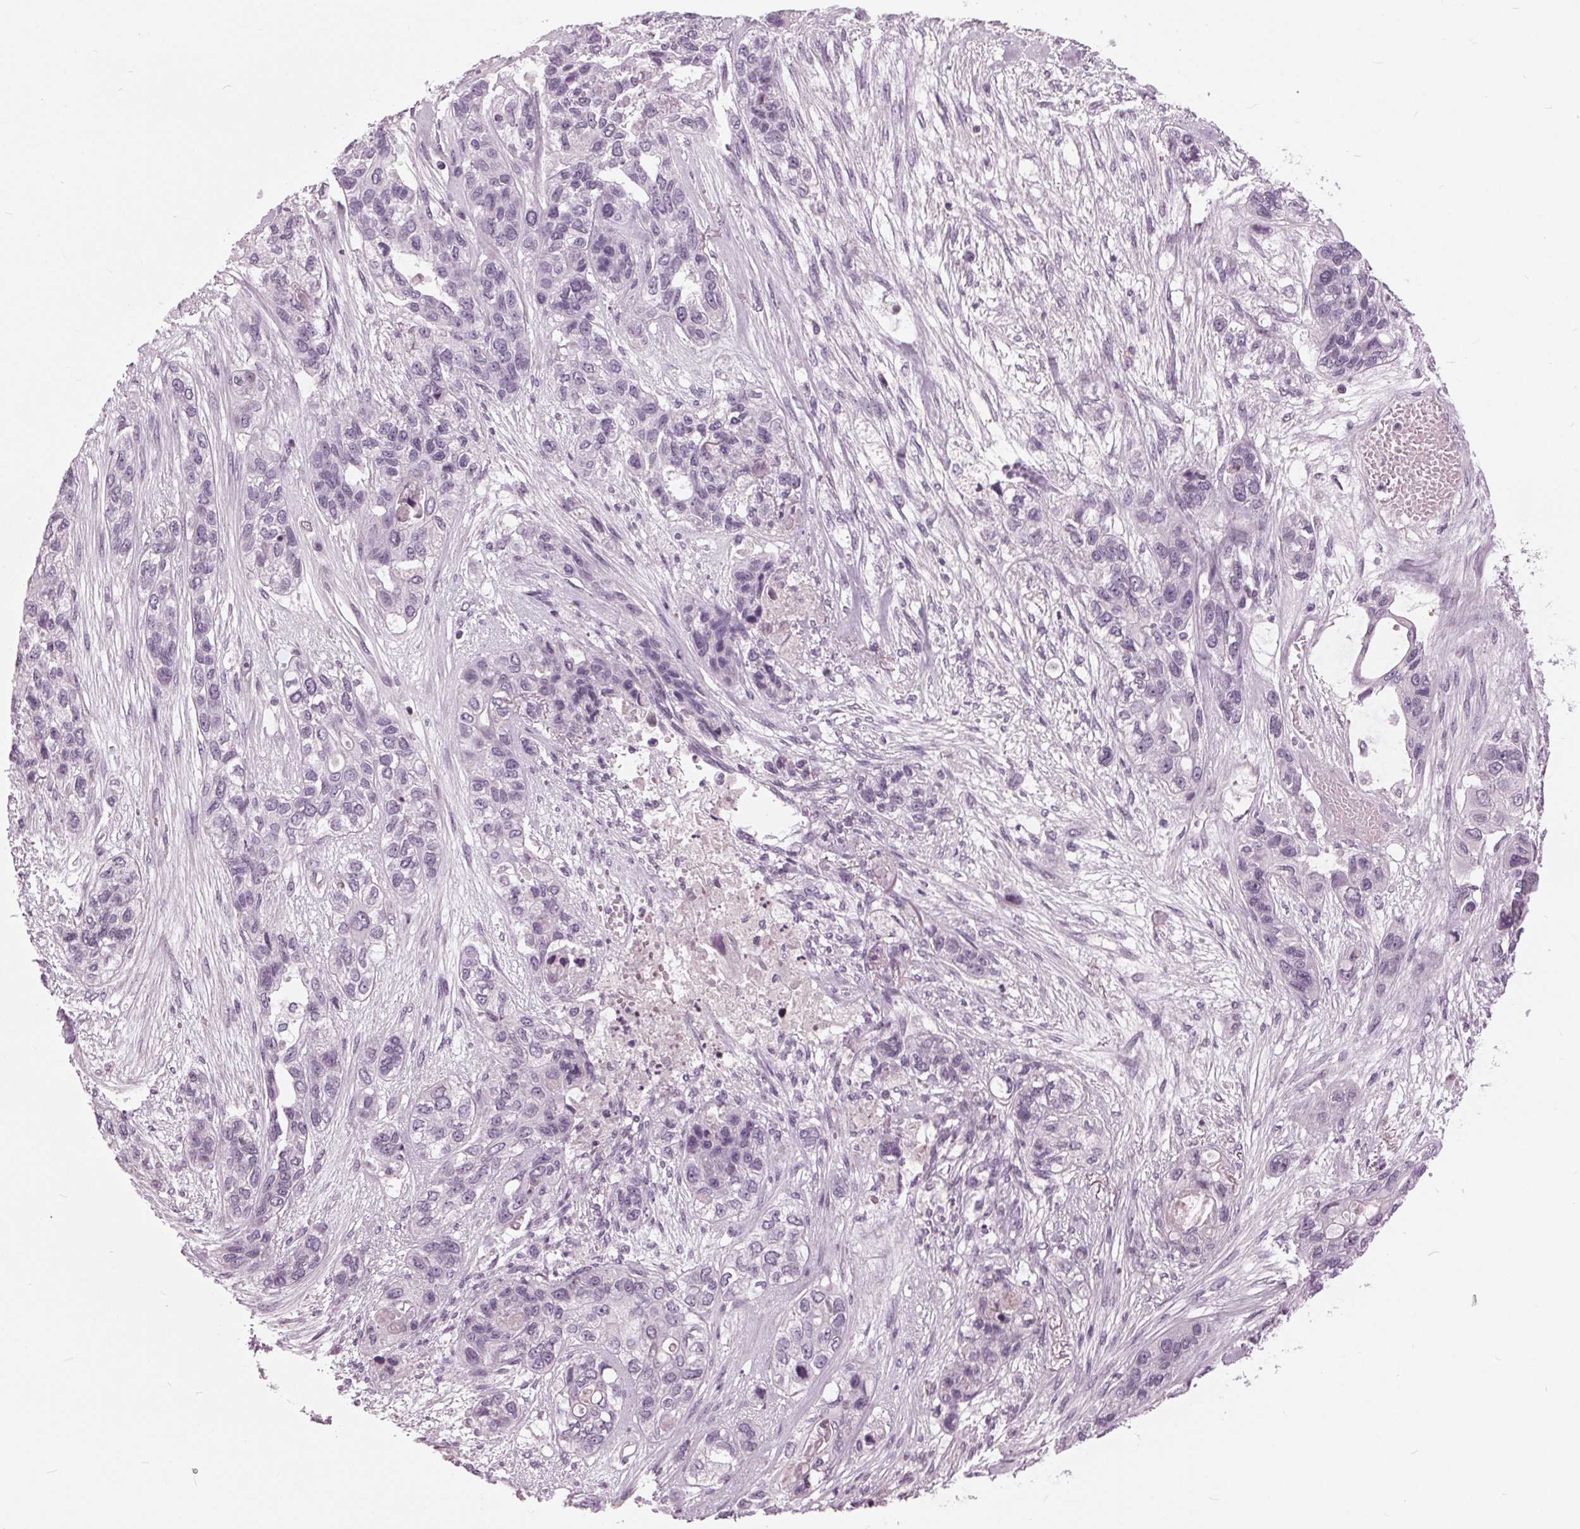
{"staining": {"intensity": "negative", "quantity": "none", "location": "none"}, "tissue": "lung cancer", "cell_type": "Tumor cells", "image_type": "cancer", "snomed": [{"axis": "morphology", "description": "Squamous cell carcinoma, NOS"}, {"axis": "topography", "description": "Lung"}], "caption": "An immunohistochemistry (IHC) histopathology image of squamous cell carcinoma (lung) is shown. There is no staining in tumor cells of squamous cell carcinoma (lung).", "gene": "SLC9A4", "patient": {"sex": "female", "age": 70}}